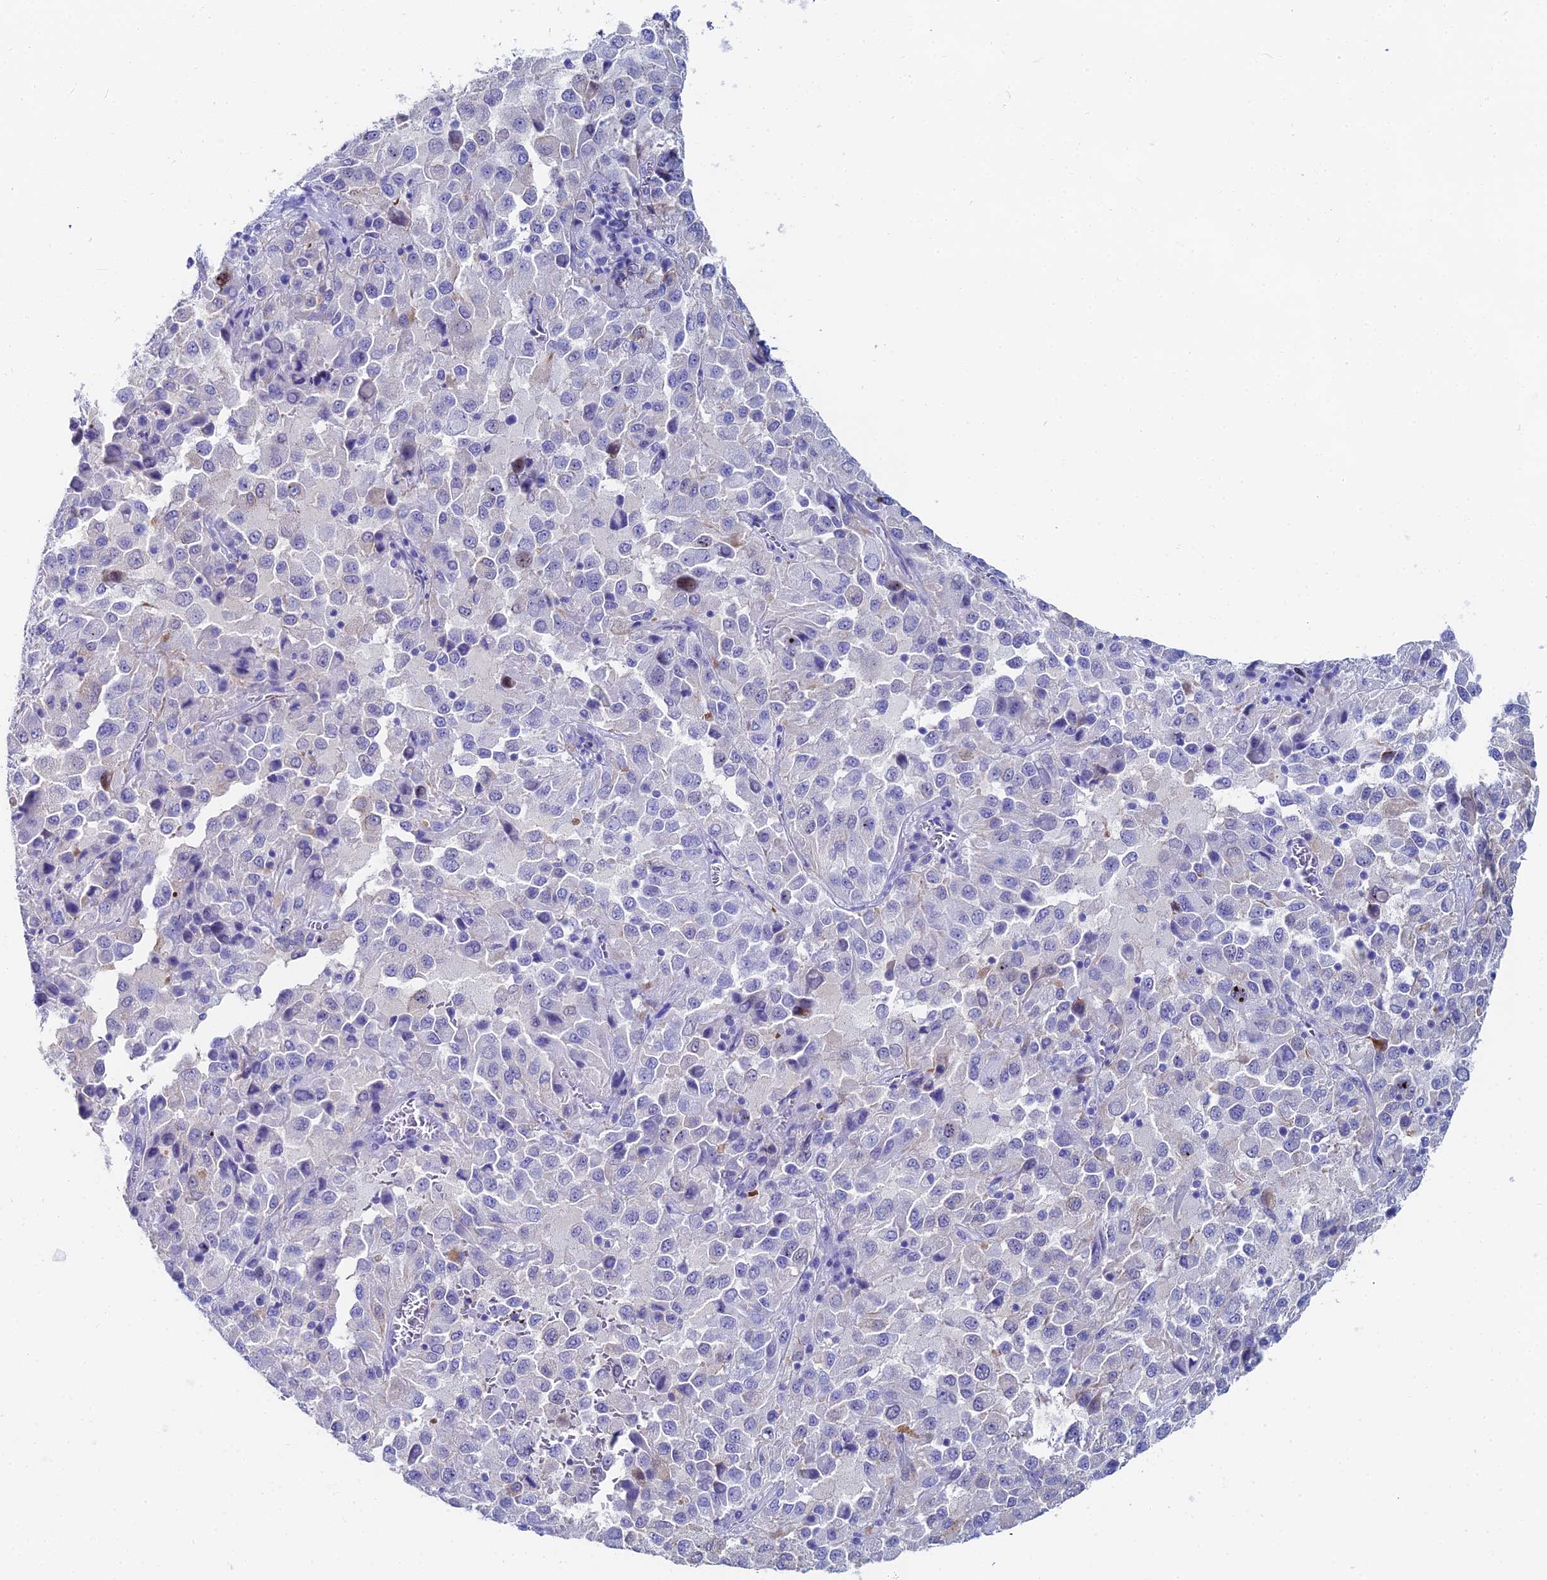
{"staining": {"intensity": "negative", "quantity": "none", "location": "none"}, "tissue": "melanoma", "cell_type": "Tumor cells", "image_type": "cancer", "snomed": [{"axis": "morphology", "description": "Malignant melanoma, Metastatic site"}, {"axis": "topography", "description": "Lung"}], "caption": "High power microscopy histopathology image of an immunohistochemistry (IHC) photomicrograph of malignant melanoma (metastatic site), revealing no significant positivity in tumor cells.", "gene": "HSPA1L", "patient": {"sex": "male", "age": 64}}